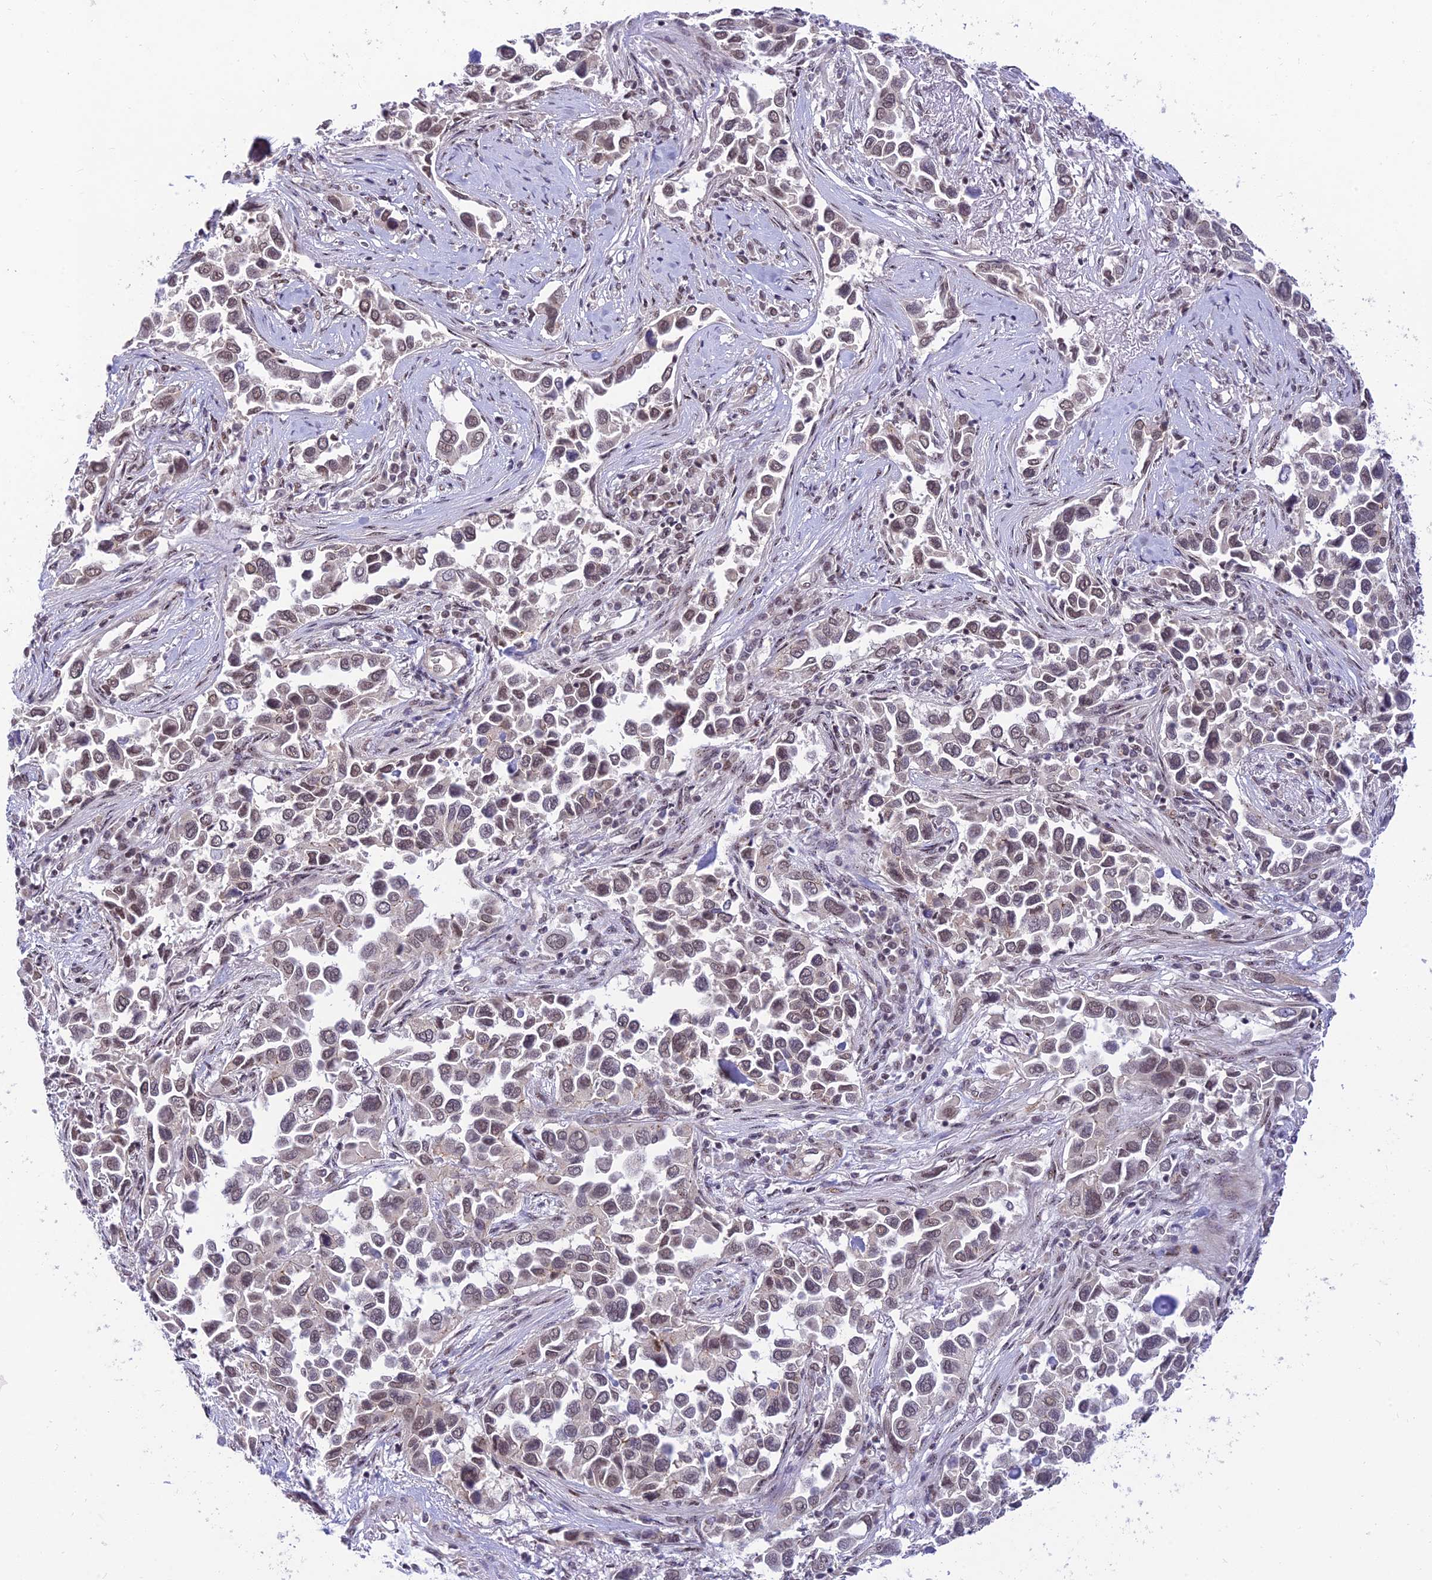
{"staining": {"intensity": "weak", "quantity": ">75%", "location": "nuclear"}, "tissue": "lung cancer", "cell_type": "Tumor cells", "image_type": "cancer", "snomed": [{"axis": "morphology", "description": "Adenocarcinoma, NOS"}, {"axis": "topography", "description": "Lung"}], "caption": "Tumor cells demonstrate low levels of weak nuclear expression in about >75% of cells in human lung adenocarcinoma. (brown staining indicates protein expression, while blue staining denotes nuclei).", "gene": "MICOS13", "patient": {"sex": "female", "age": 76}}